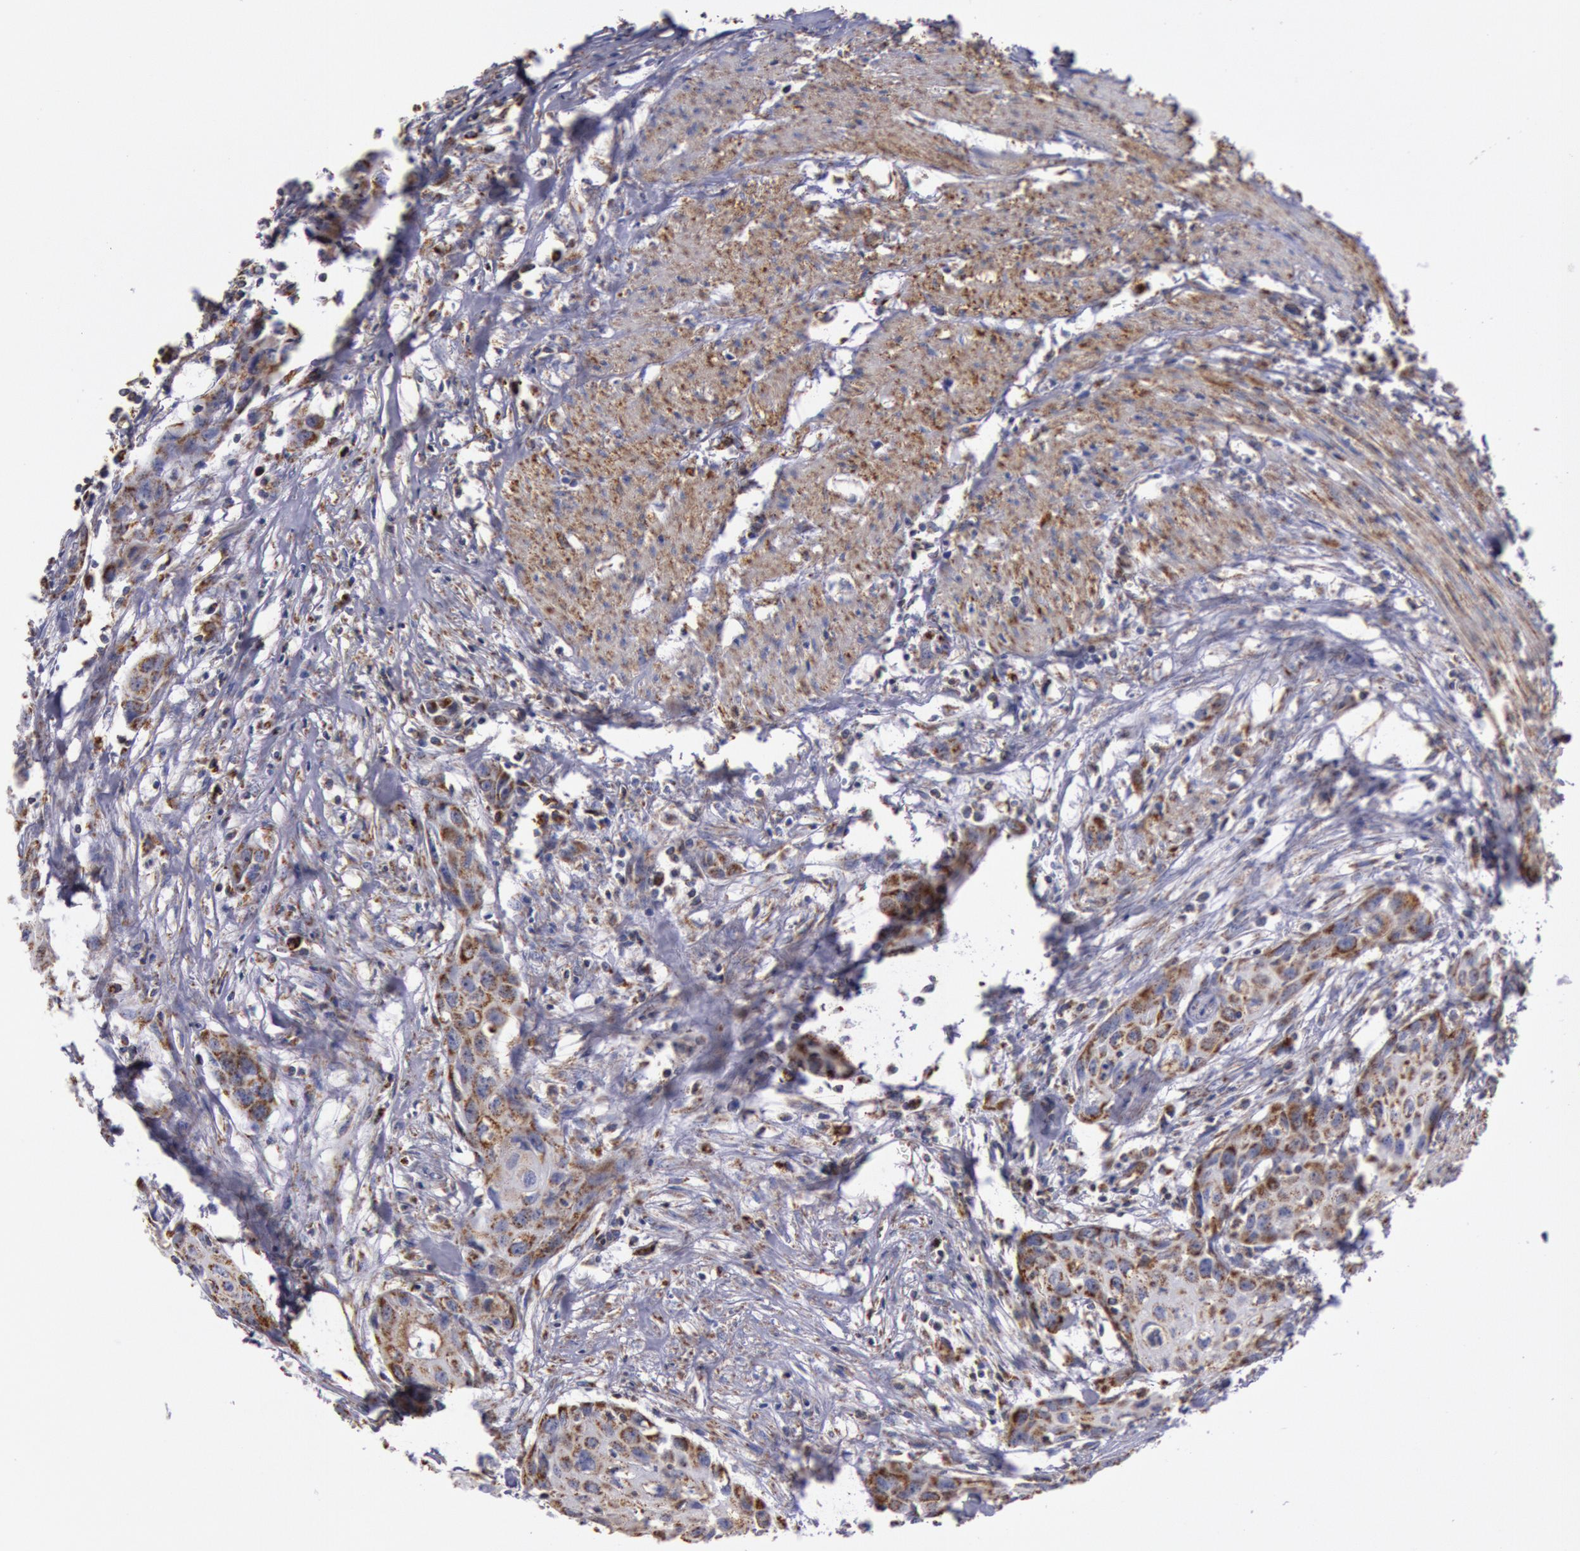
{"staining": {"intensity": "moderate", "quantity": "25%-75%", "location": "cytoplasmic/membranous"}, "tissue": "urothelial cancer", "cell_type": "Tumor cells", "image_type": "cancer", "snomed": [{"axis": "morphology", "description": "Urothelial carcinoma, High grade"}, {"axis": "topography", "description": "Urinary bladder"}], "caption": "Protein positivity by immunohistochemistry (IHC) reveals moderate cytoplasmic/membranous expression in approximately 25%-75% of tumor cells in urothelial carcinoma (high-grade).", "gene": "CYC1", "patient": {"sex": "male", "age": 54}}